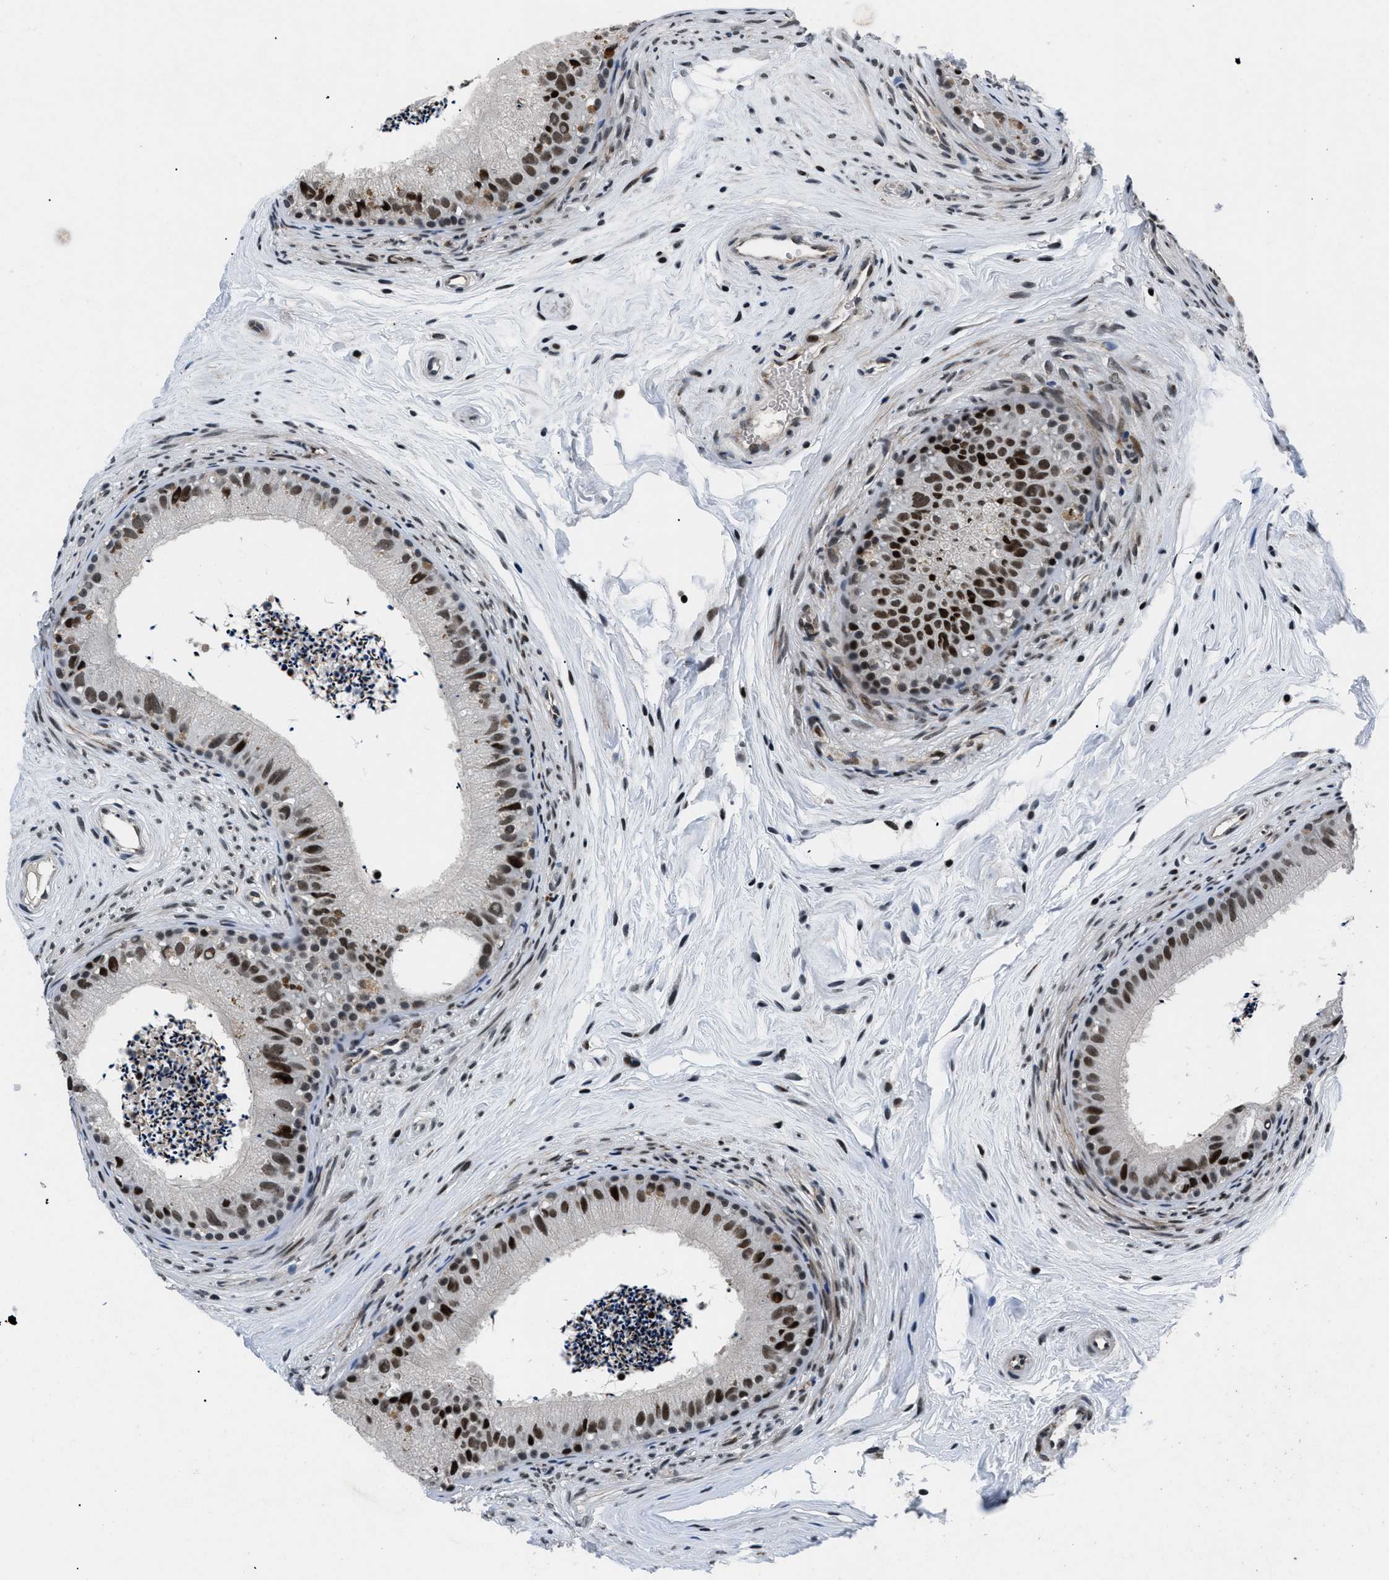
{"staining": {"intensity": "strong", "quantity": ">75%", "location": "nuclear"}, "tissue": "epididymis", "cell_type": "Glandular cells", "image_type": "normal", "snomed": [{"axis": "morphology", "description": "Normal tissue, NOS"}, {"axis": "topography", "description": "Epididymis"}], "caption": "Approximately >75% of glandular cells in unremarkable epididymis exhibit strong nuclear protein expression as visualized by brown immunohistochemical staining.", "gene": "SMARCB1", "patient": {"sex": "male", "age": 56}}